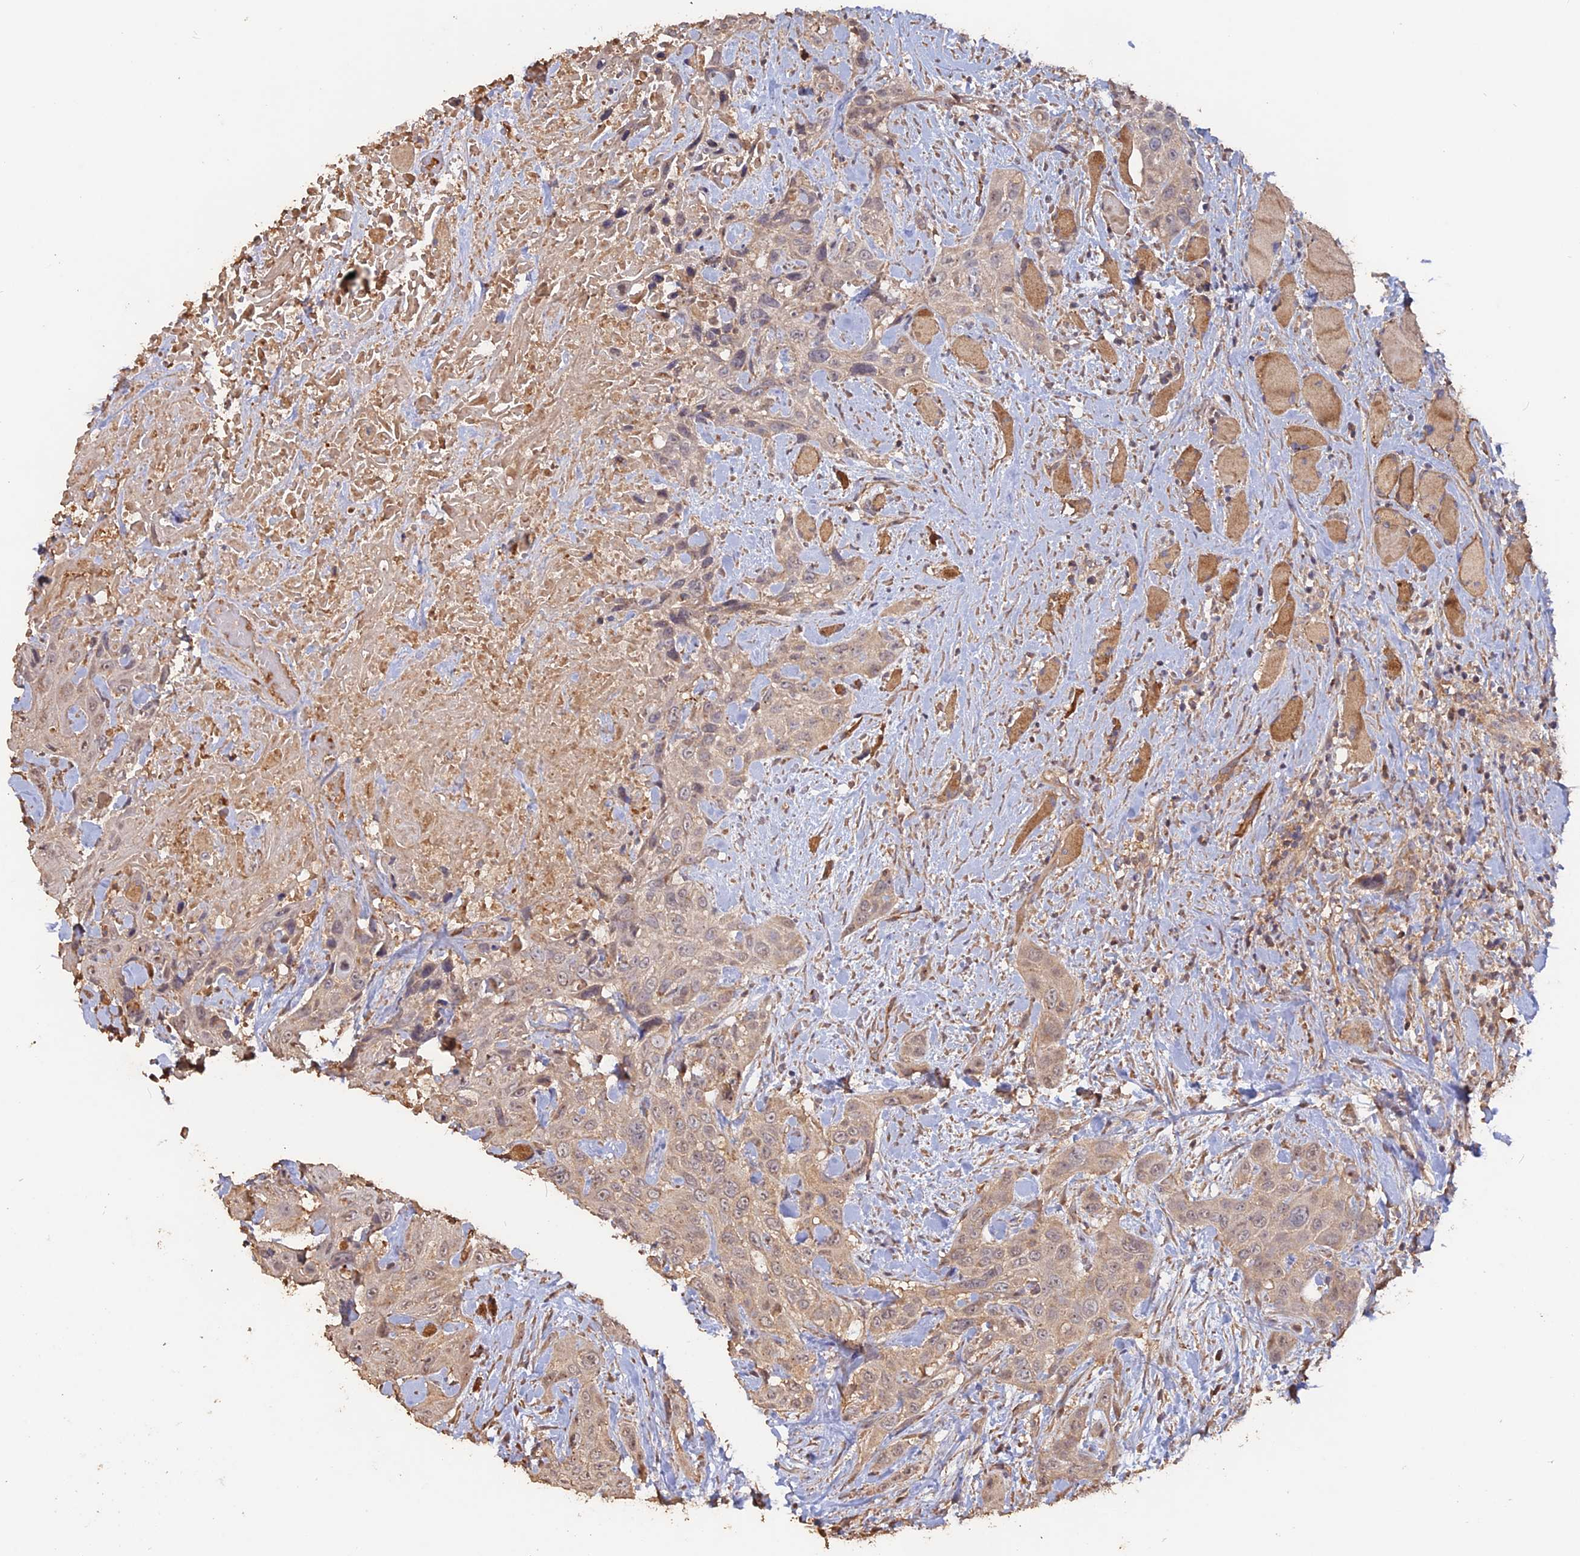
{"staining": {"intensity": "weak", "quantity": "25%-75%", "location": "nuclear"}, "tissue": "head and neck cancer", "cell_type": "Tumor cells", "image_type": "cancer", "snomed": [{"axis": "morphology", "description": "Squamous cell carcinoma, NOS"}, {"axis": "topography", "description": "Head-Neck"}], "caption": "There is low levels of weak nuclear expression in tumor cells of head and neck cancer (squamous cell carcinoma), as demonstrated by immunohistochemical staining (brown color).", "gene": "LAYN", "patient": {"sex": "male", "age": 81}}